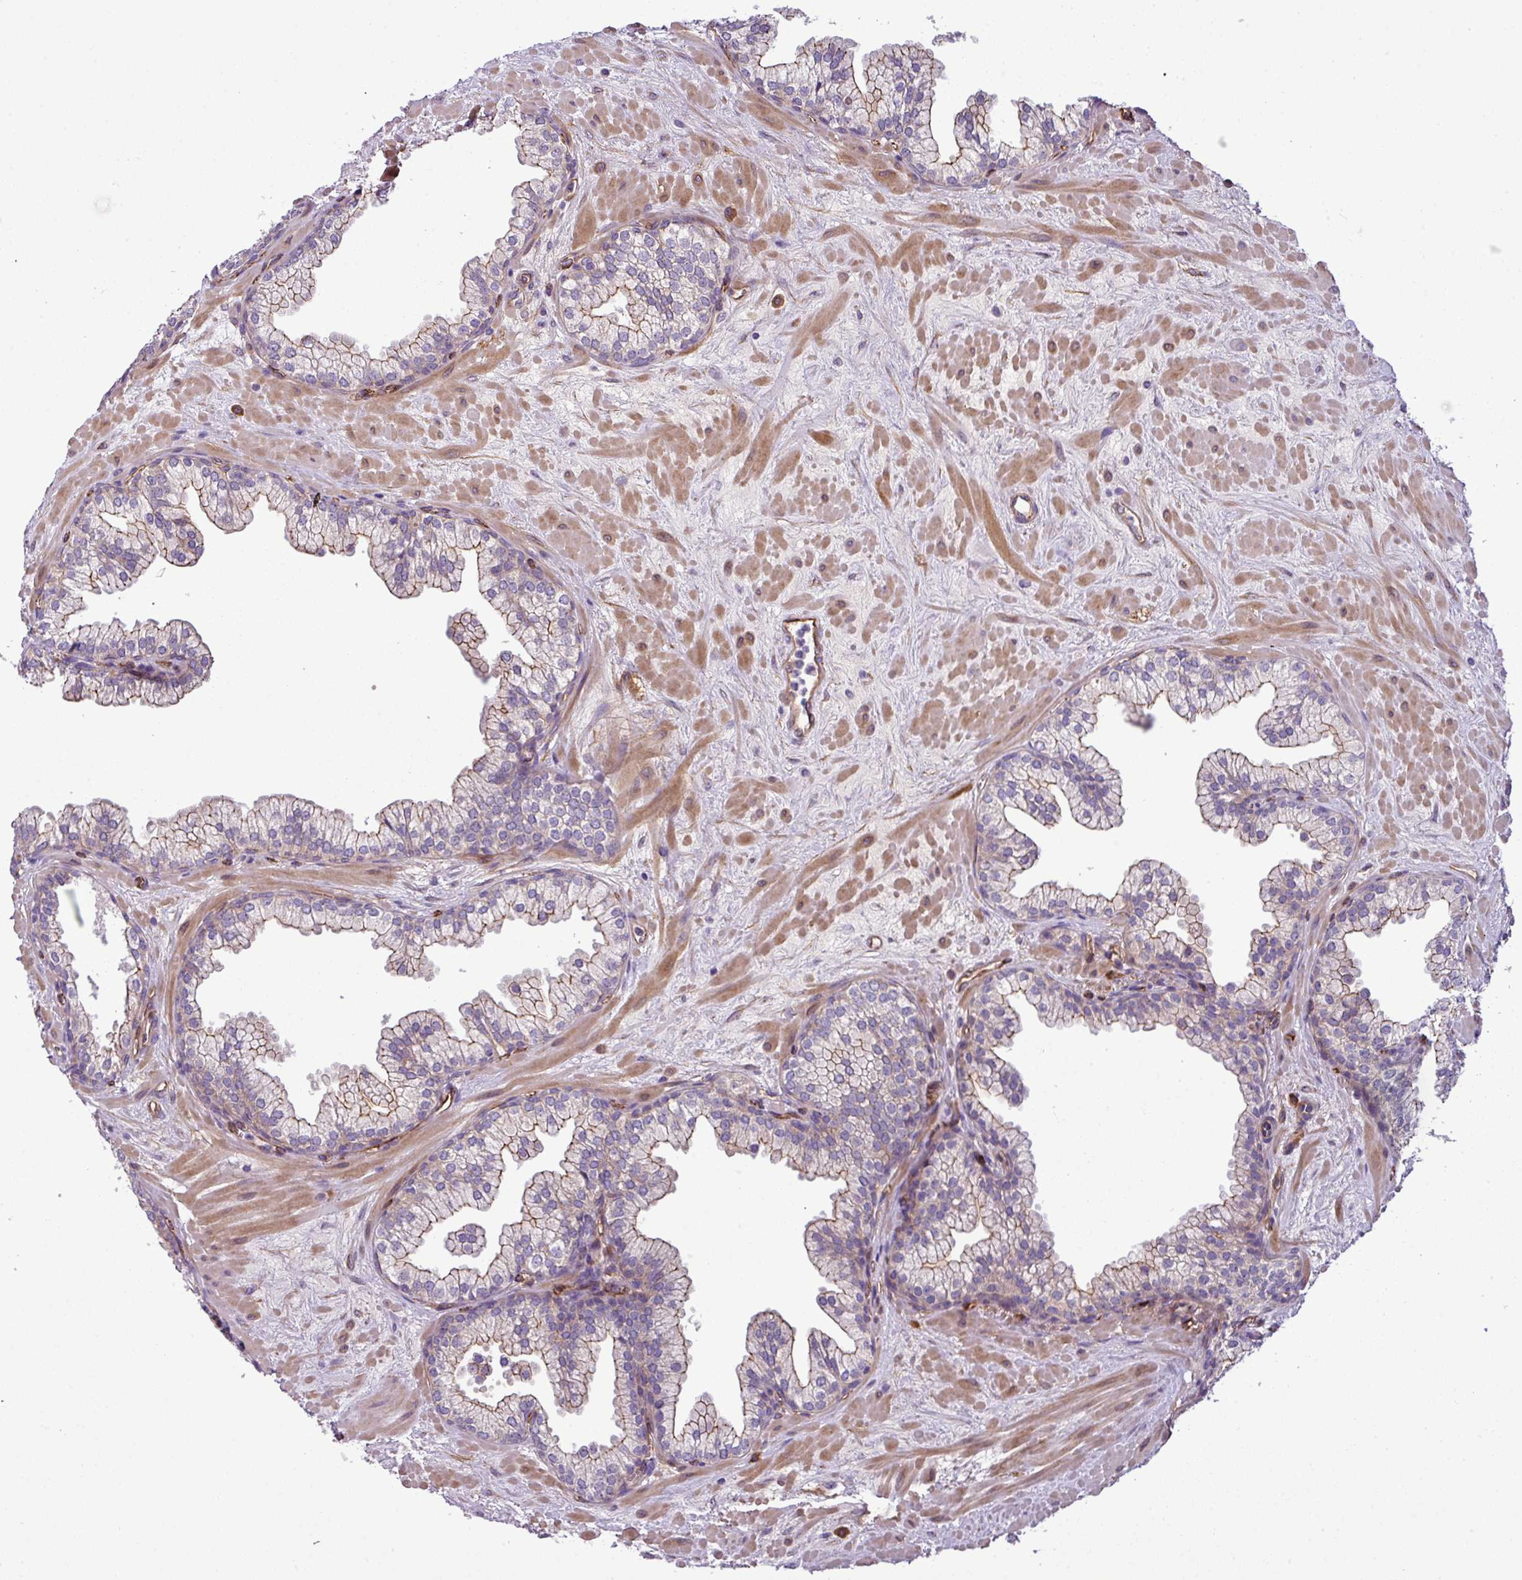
{"staining": {"intensity": "moderate", "quantity": ">75%", "location": "cytoplasmic/membranous"}, "tissue": "prostate", "cell_type": "Glandular cells", "image_type": "normal", "snomed": [{"axis": "morphology", "description": "Normal tissue, NOS"}, {"axis": "topography", "description": "Prostate"}, {"axis": "topography", "description": "Peripheral nerve tissue"}], "caption": "Human prostate stained with a brown dye reveals moderate cytoplasmic/membranous positive staining in approximately >75% of glandular cells.", "gene": "PARD6A", "patient": {"sex": "male", "age": 61}}